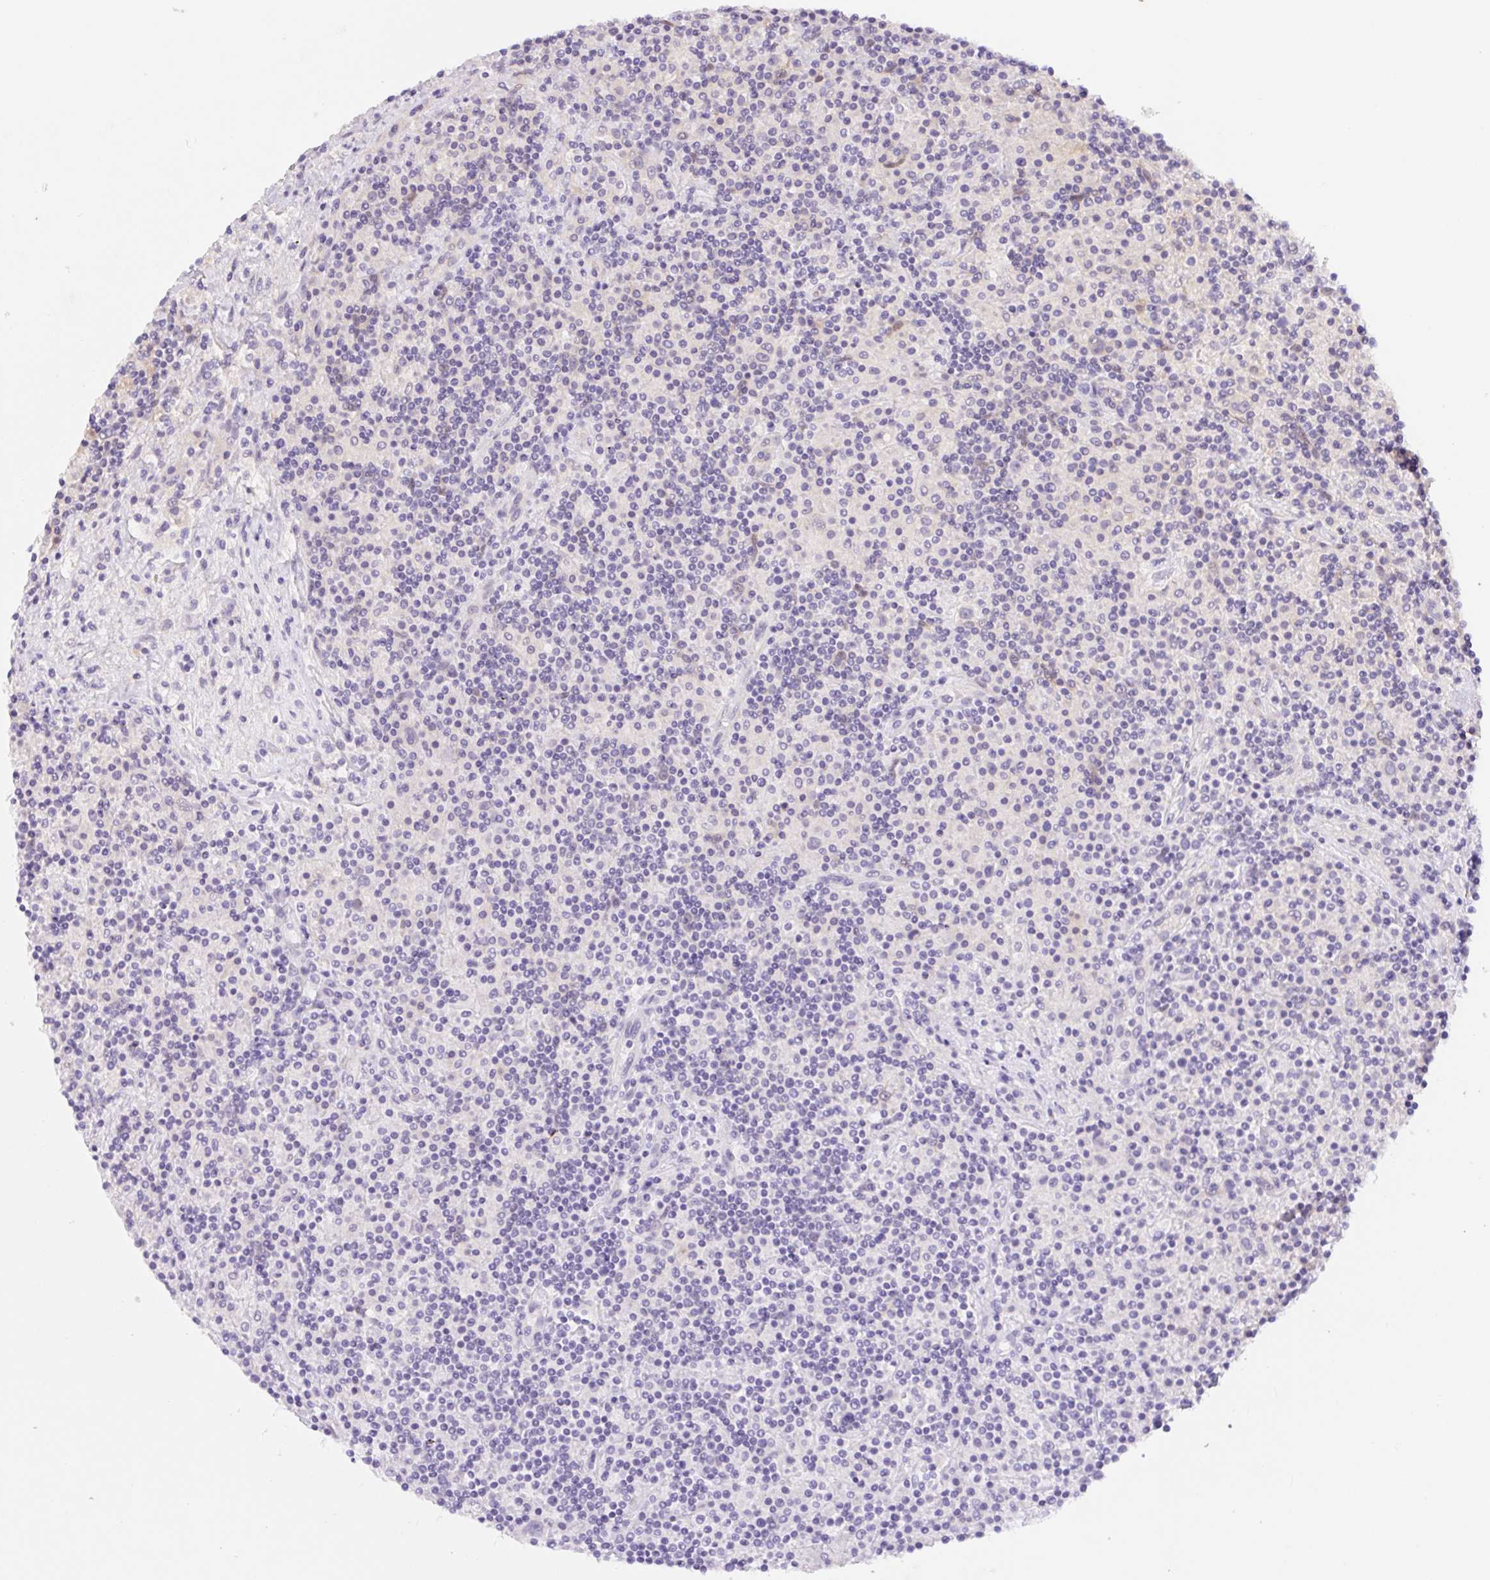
{"staining": {"intensity": "negative", "quantity": "none", "location": "none"}, "tissue": "lymphoma", "cell_type": "Tumor cells", "image_type": "cancer", "snomed": [{"axis": "morphology", "description": "Hodgkin's disease, NOS"}, {"axis": "topography", "description": "Lymph node"}], "caption": "Immunohistochemistry of human Hodgkin's disease exhibits no positivity in tumor cells.", "gene": "DYNC2LI1", "patient": {"sex": "male", "age": 70}}